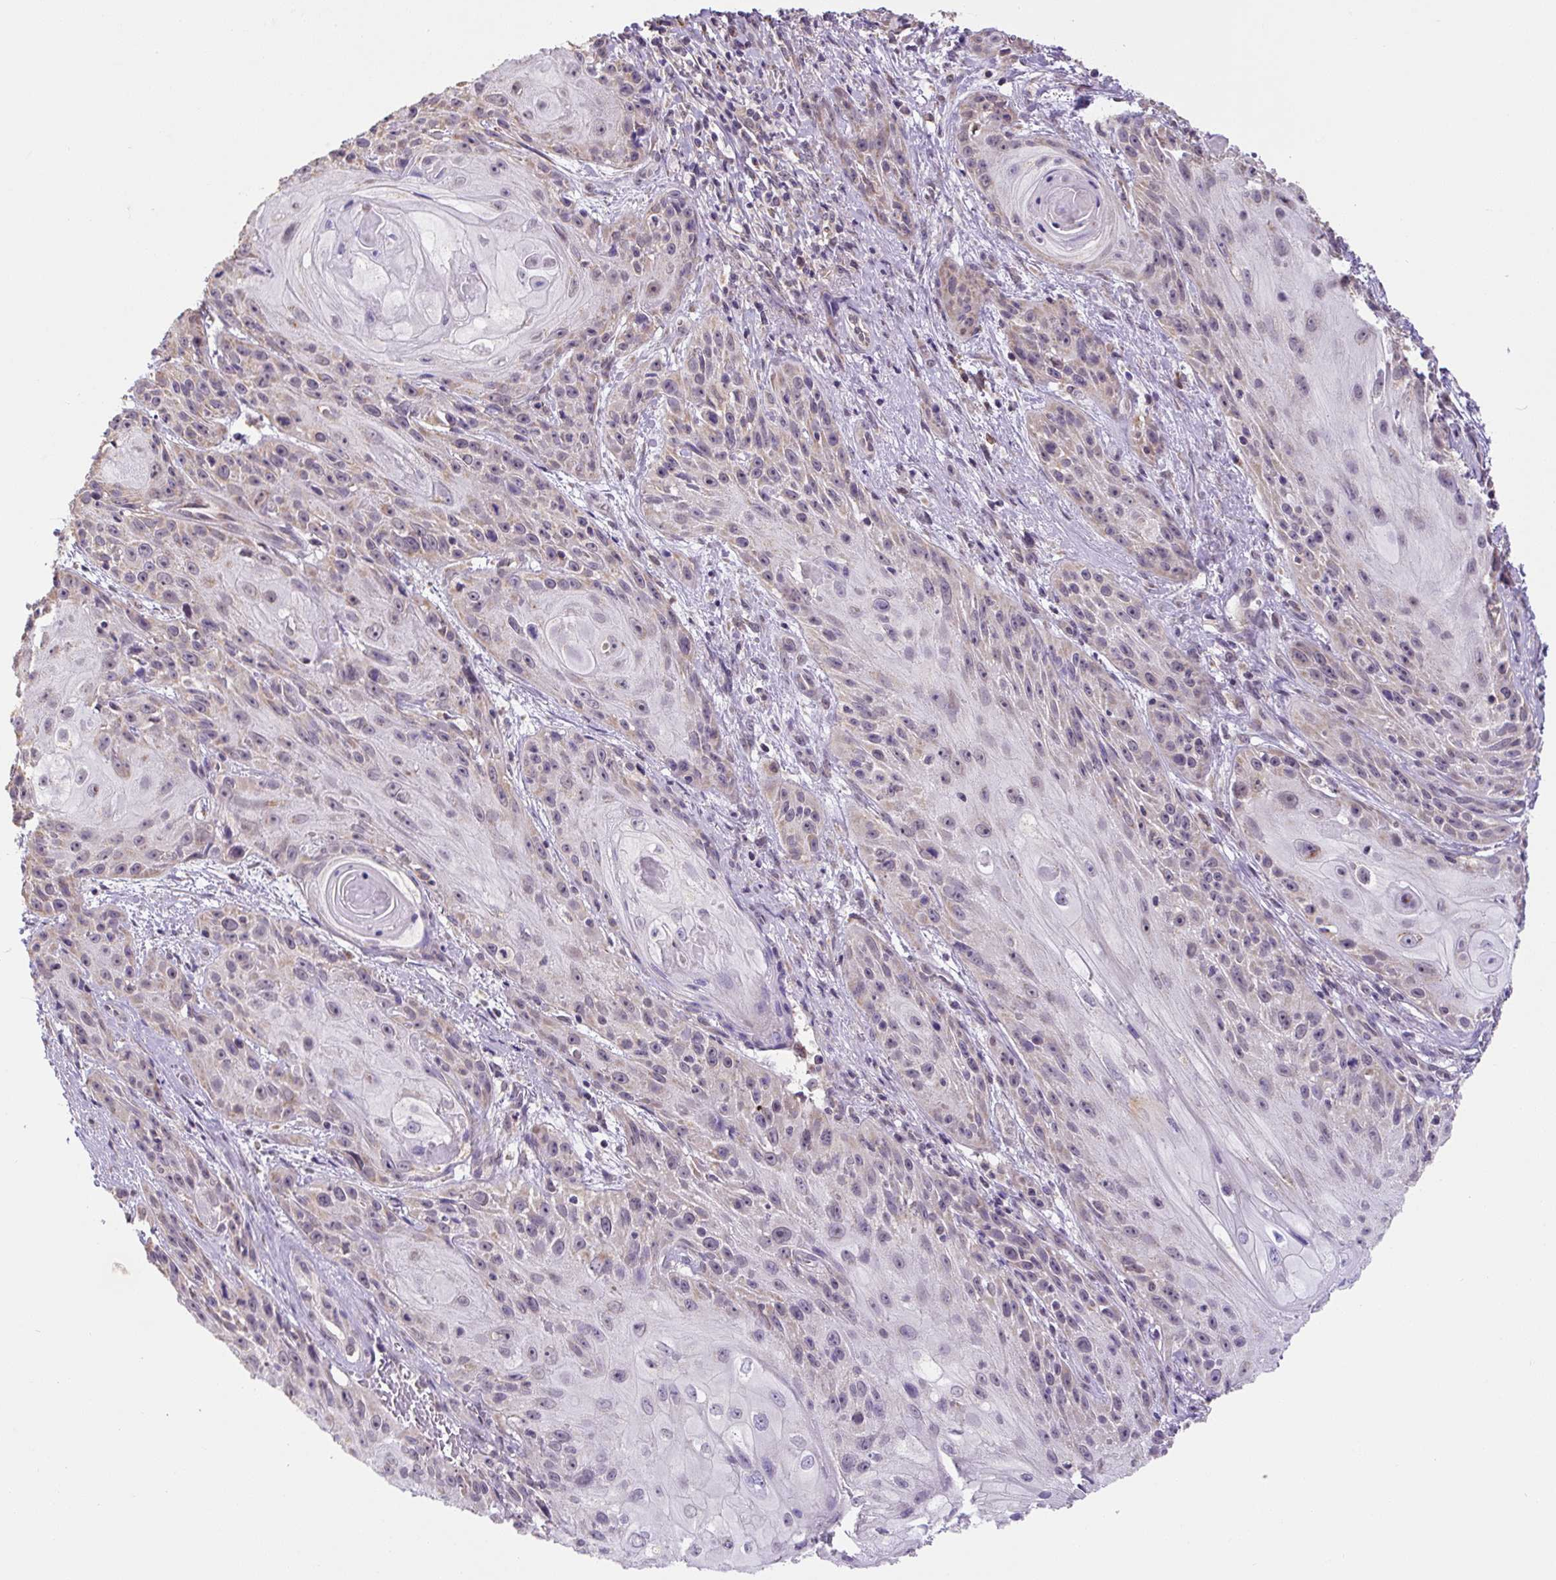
{"staining": {"intensity": "weak", "quantity": "25%-75%", "location": "cytoplasmic/membranous"}, "tissue": "skin cancer", "cell_type": "Tumor cells", "image_type": "cancer", "snomed": [{"axis": "morphology", "description": "Squamous cell carcinoma, NOS"}, {"axis": "topography", "description": "Skin"}, {"axis": "topography", "description": "Vulva"}], "caption": "Immunohistochemical staining of skin squamous cell carcinoma exhibits low levels of weak cytoplasmic/membranous expression in about 25%-75% of tumor cells. Using DAB (3,3'-diaminobenzidine) (brown) and hematoxylin (blue) stains, captured at high magnification using brightfield microscopy.", "gene": "MFSD9", "patient": {"sex": "female", "age": 76}}